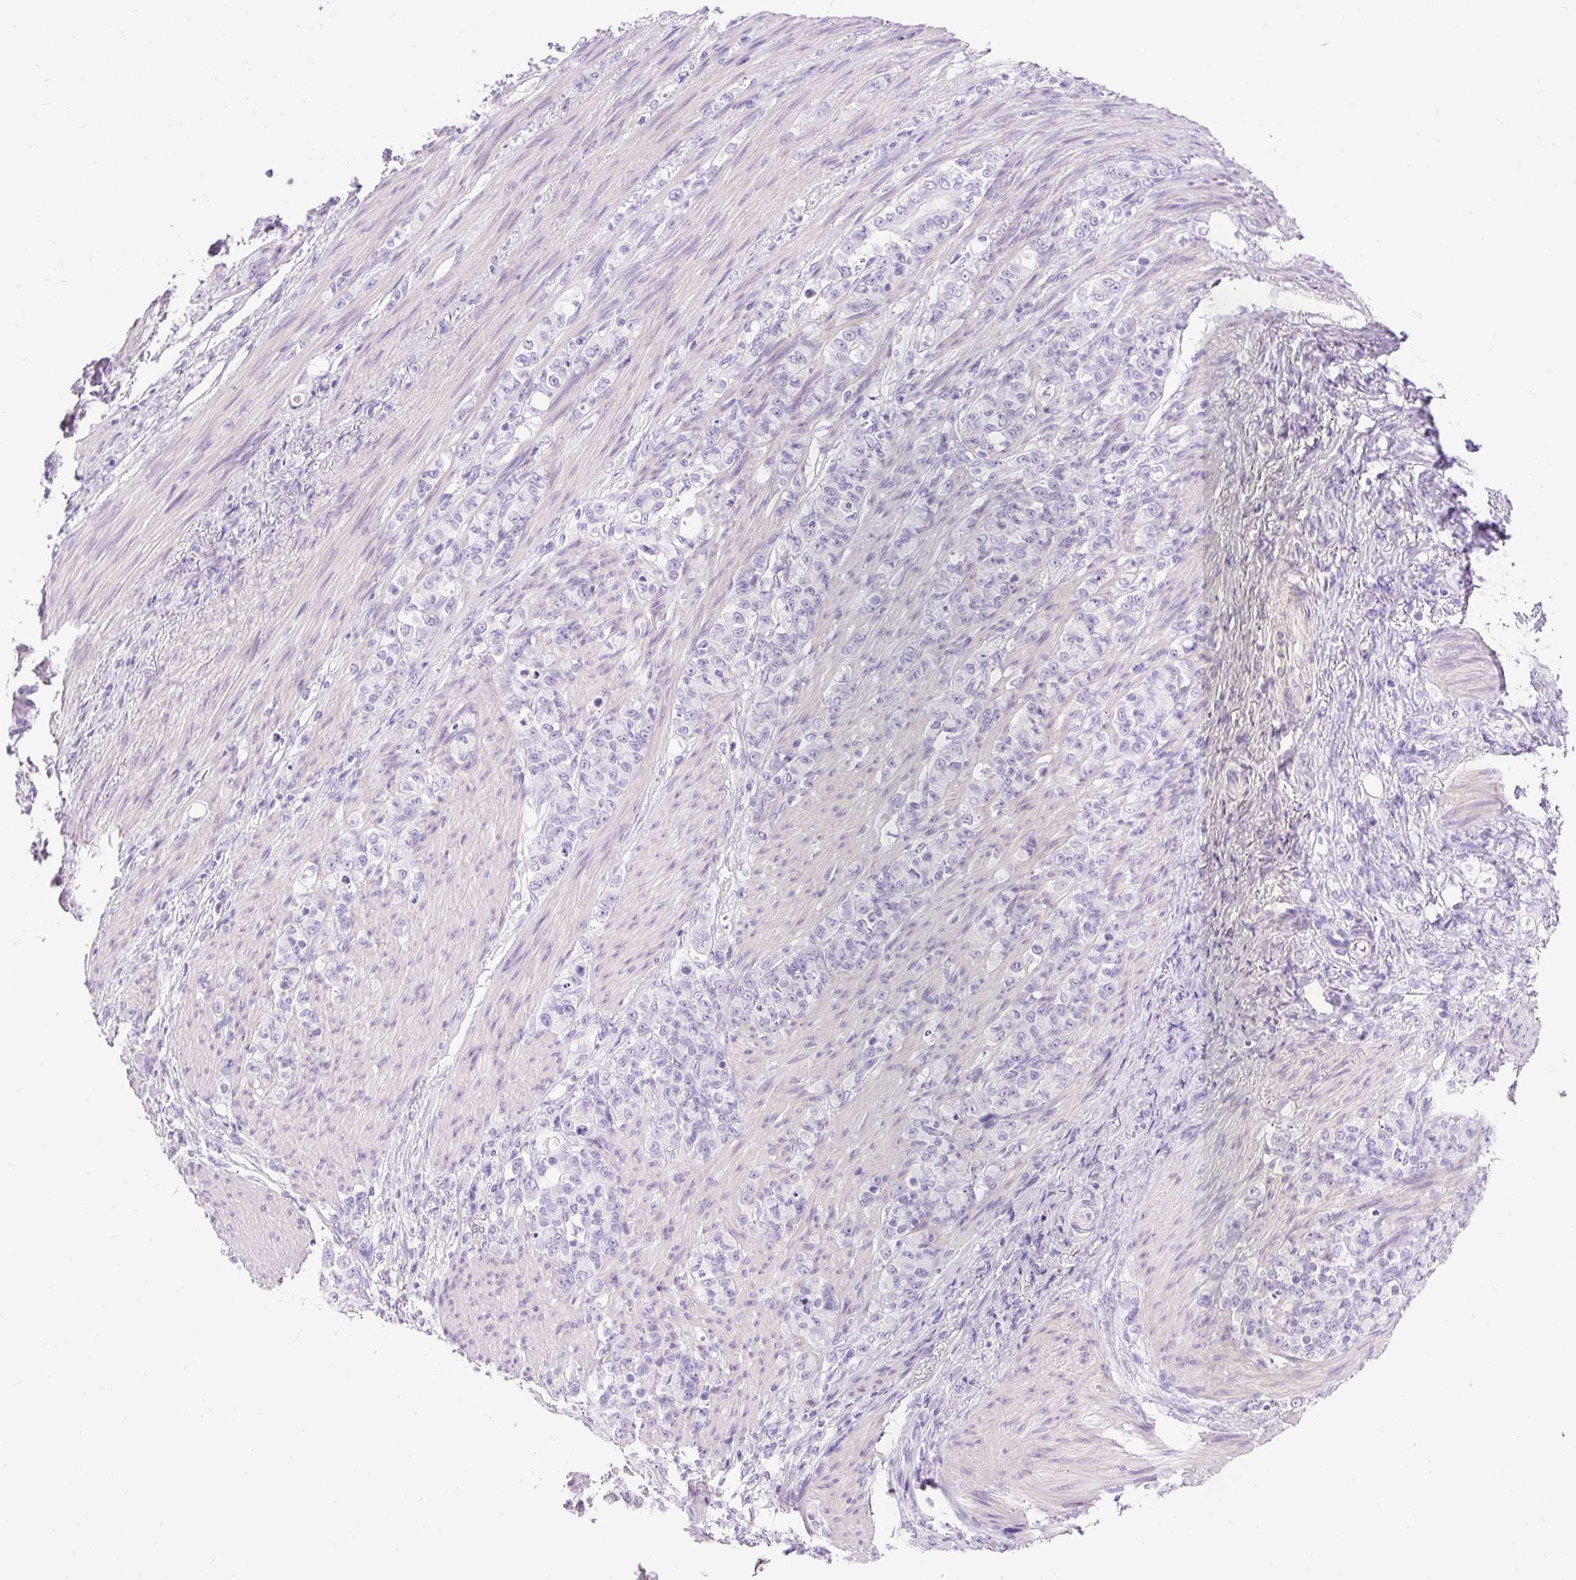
{"staining": {"intensity": "negative", "quantity": "none", "location": "none"}, "tissue": "stomach cancer", "cell_type": "Tumor cells", "image_type": "cancer", "snomed": [{"axis": "morphology", "description": "Adenocarcinoma, NOS"}, {"axis": "topography", "description": "Stomach"}], "caption": "DAB (3,3'-diaminobenzidine) immunohistochemical staining of human adenocarcinoma (stomach) shows no significant staining in tumor cells.", "gene": "UPP1", "patient": {"sex": "female", "age": 79}}